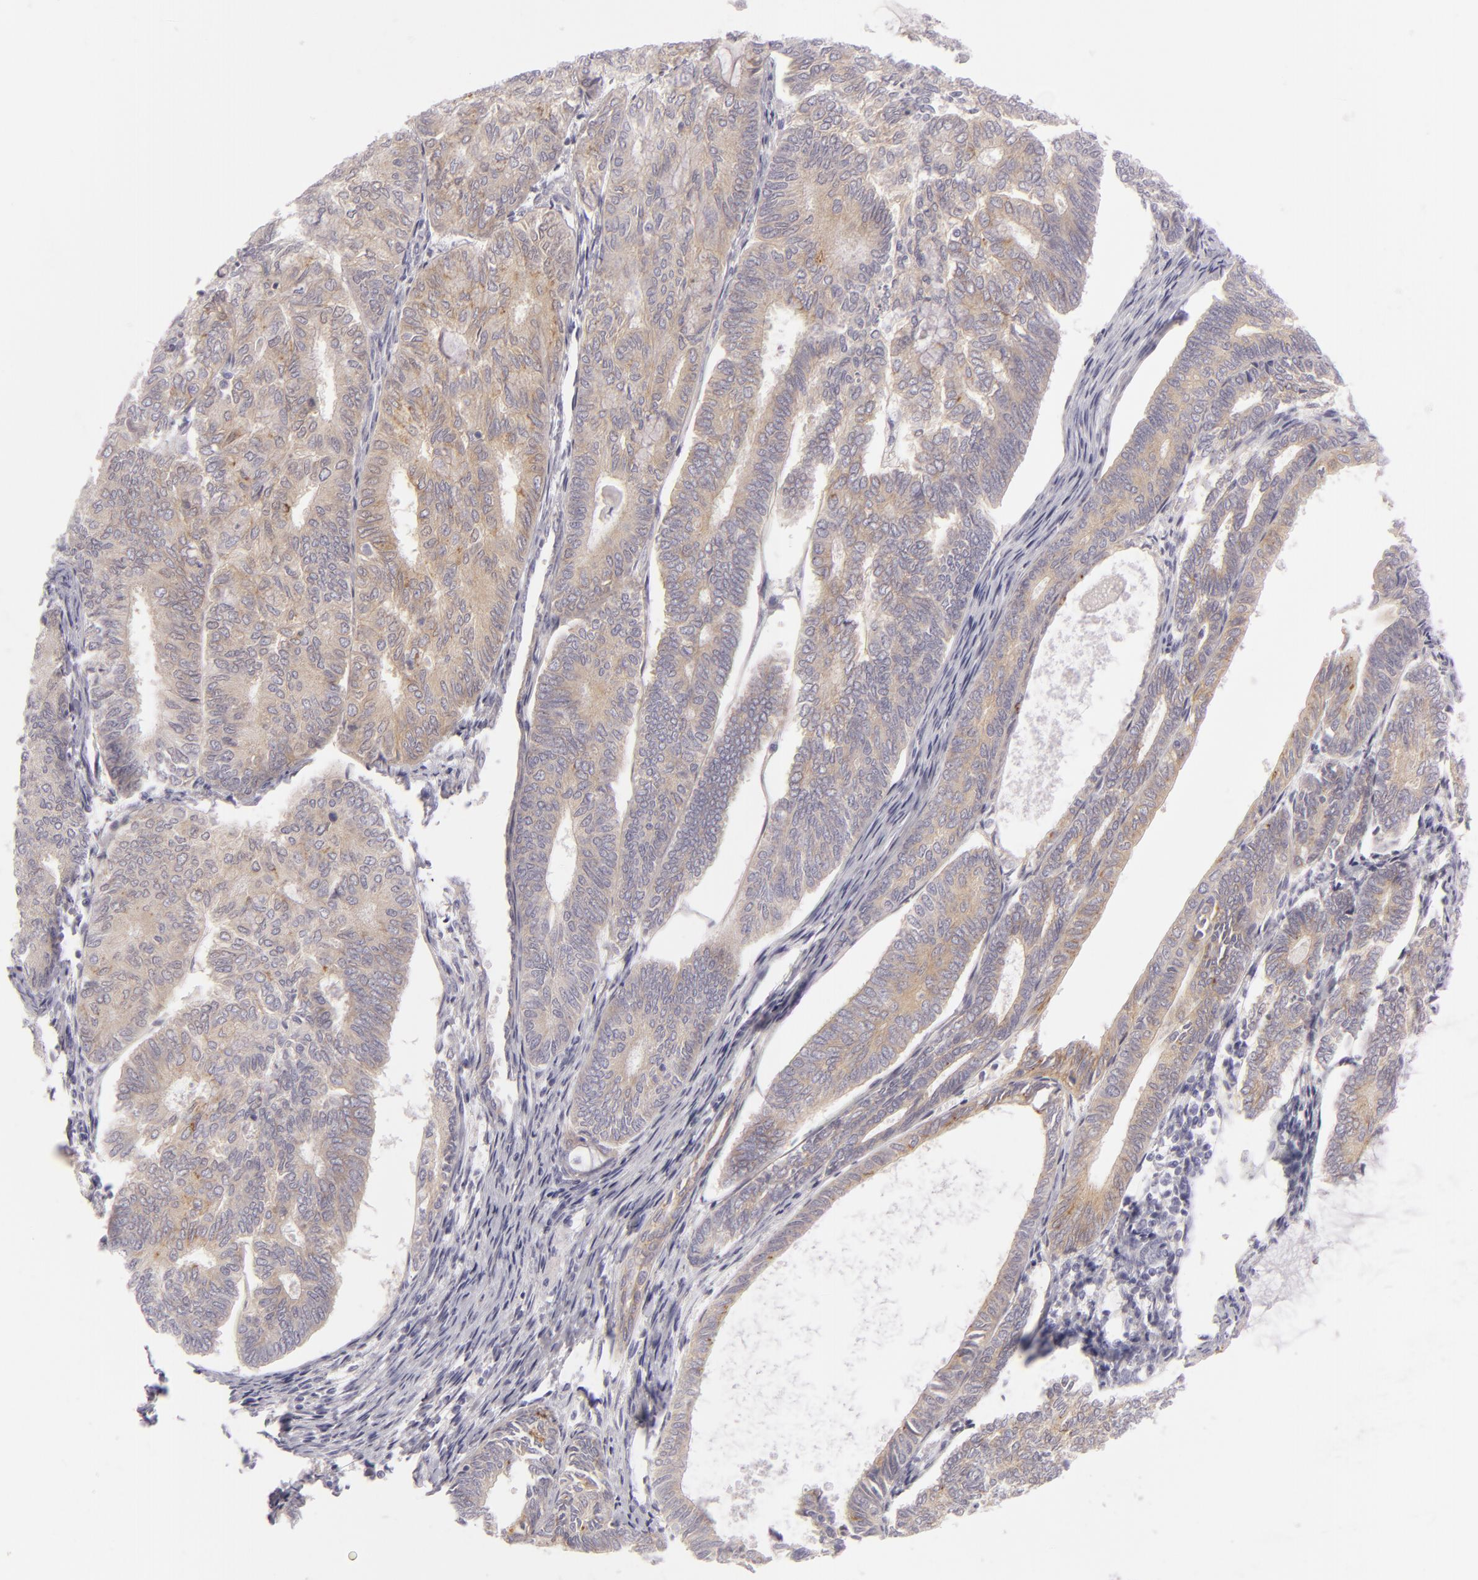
{"staining": {"intensity": "weak", "quantity": ">75%", "location": "cytoplasmic/membranous"}, "tissue": "endometrial cancer", "cell_type": "Tumor cells", "image_type": "cancer", "snomed": [{"axis": "morphology", "description": "Adenocarcinoma, NOS"}, {"axis": "topography", "description": "Endometrium"}], "caption": "The immunohistochemical stain labels weak cytoplasmic/membranous expression in tumor cells of endometrial cancer tissue. The staining was performed using DAB (3,3'-diaminobenzidine) to visualize the protein expression in brown, while the nuclei were stained in blue with hematoxylin (Magnification: 20x).", "gene": "DLG4", "patient": {"sex": "female", "age": 59}}